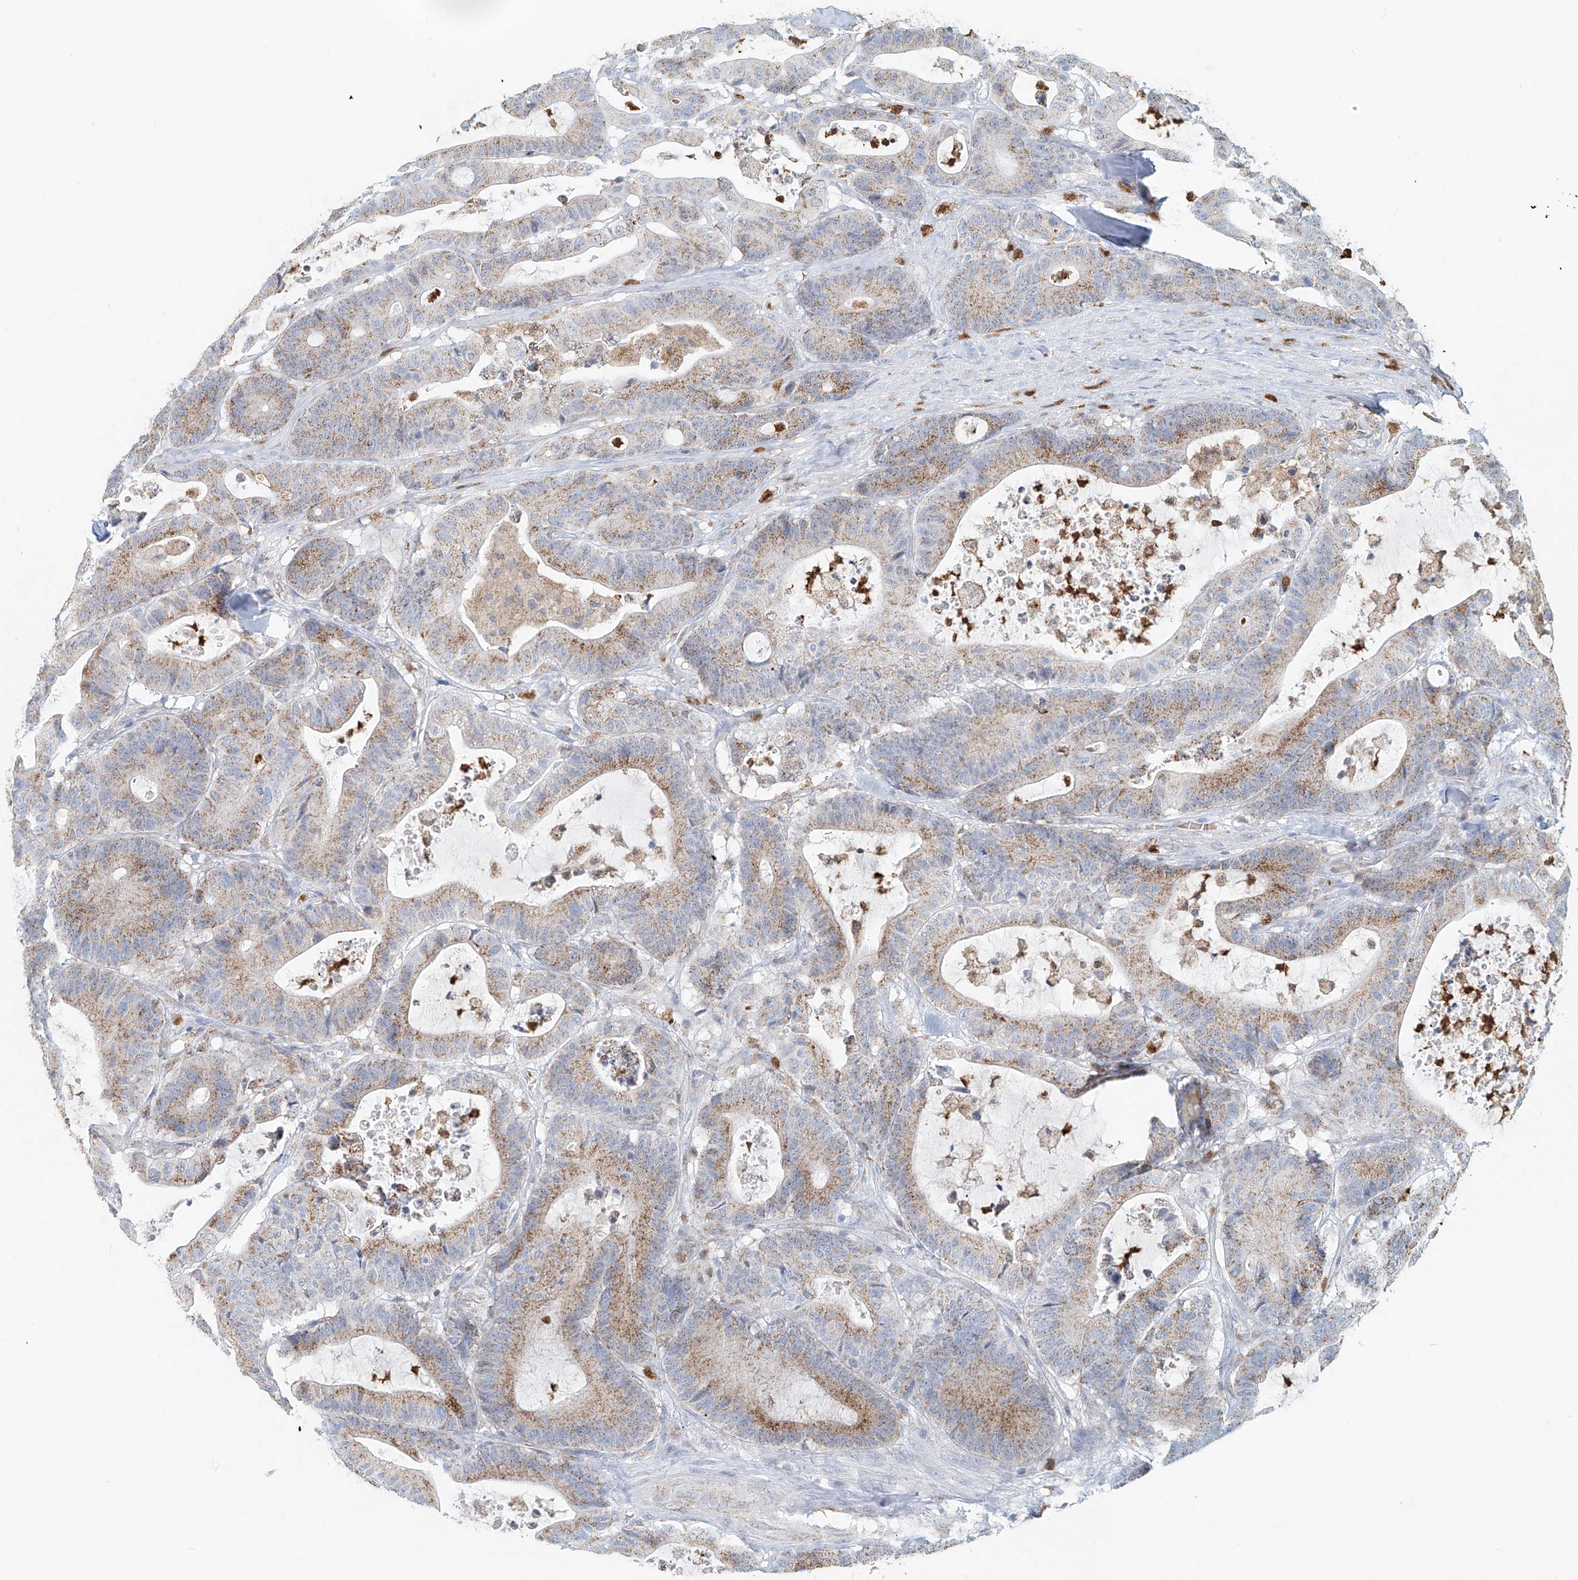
{"staining": {"intensity": "moderate", "quantity": ">75%", "location": "cytoplasmic/membranous"}, "tissue": "colorectal cancer", "cell_type": "Tumor cells", "image_type": "cancer", "snomed": [{"axis": "morphology", "description": "Adenocarcinoma, NOS"}, {"axis": "topography", "description": "Colon"}], "caption": "A photomicrograph of human colorectal adenocarcinoma stained for a protein reveals moderate cytoplasmic/membranous brown staining in tumor cells.", "gene": "PTPRA", "patient": {"sex": "female", "age": 84}}